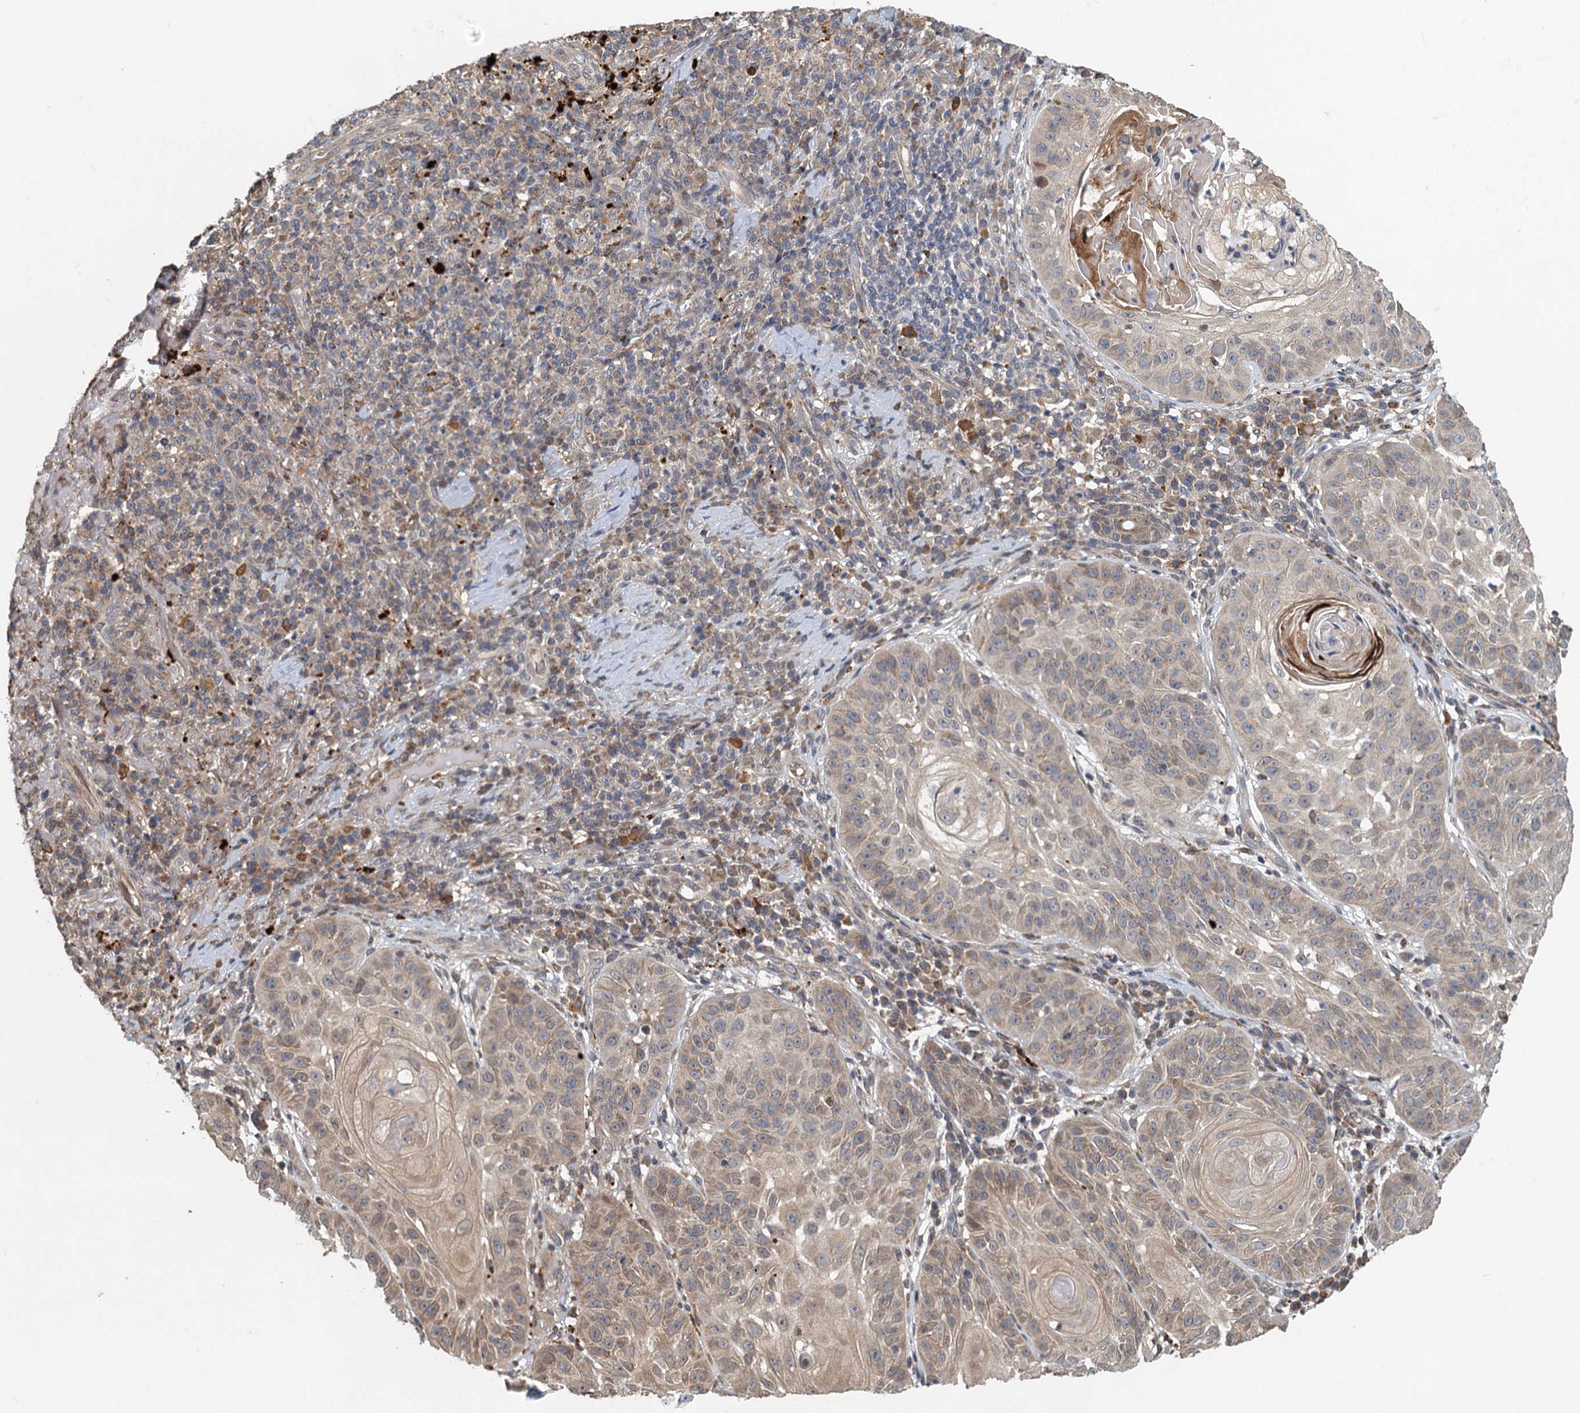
{"staining": {"intensity": "moderate", "quantity": "25%-75%", "location": "cytoplasmic/membranous"}, "tissue": "skin cancer", "cell_type": "Tumor cells", "image_type": "cancer", "snomed": [{"axis": "morphology", "description": "Normal tissue, NOS"}, {"axis": "morphology", "description": "Basal cell carcinoma"}, {"axis": "topography", "description": "Skin"}], "caption": "Immunohistochemistry image of neoplastic tissue: human basal cell carcinoma (skin) stained using IHC shows medium levels of moderate protein expression localized specifically in the cytoplasmic/membranous of tumor cells, appearing as a cytoplasmic/membranous brown color.", "gene": "AGRN", "patient": {"sex": "male", "age": 93}}